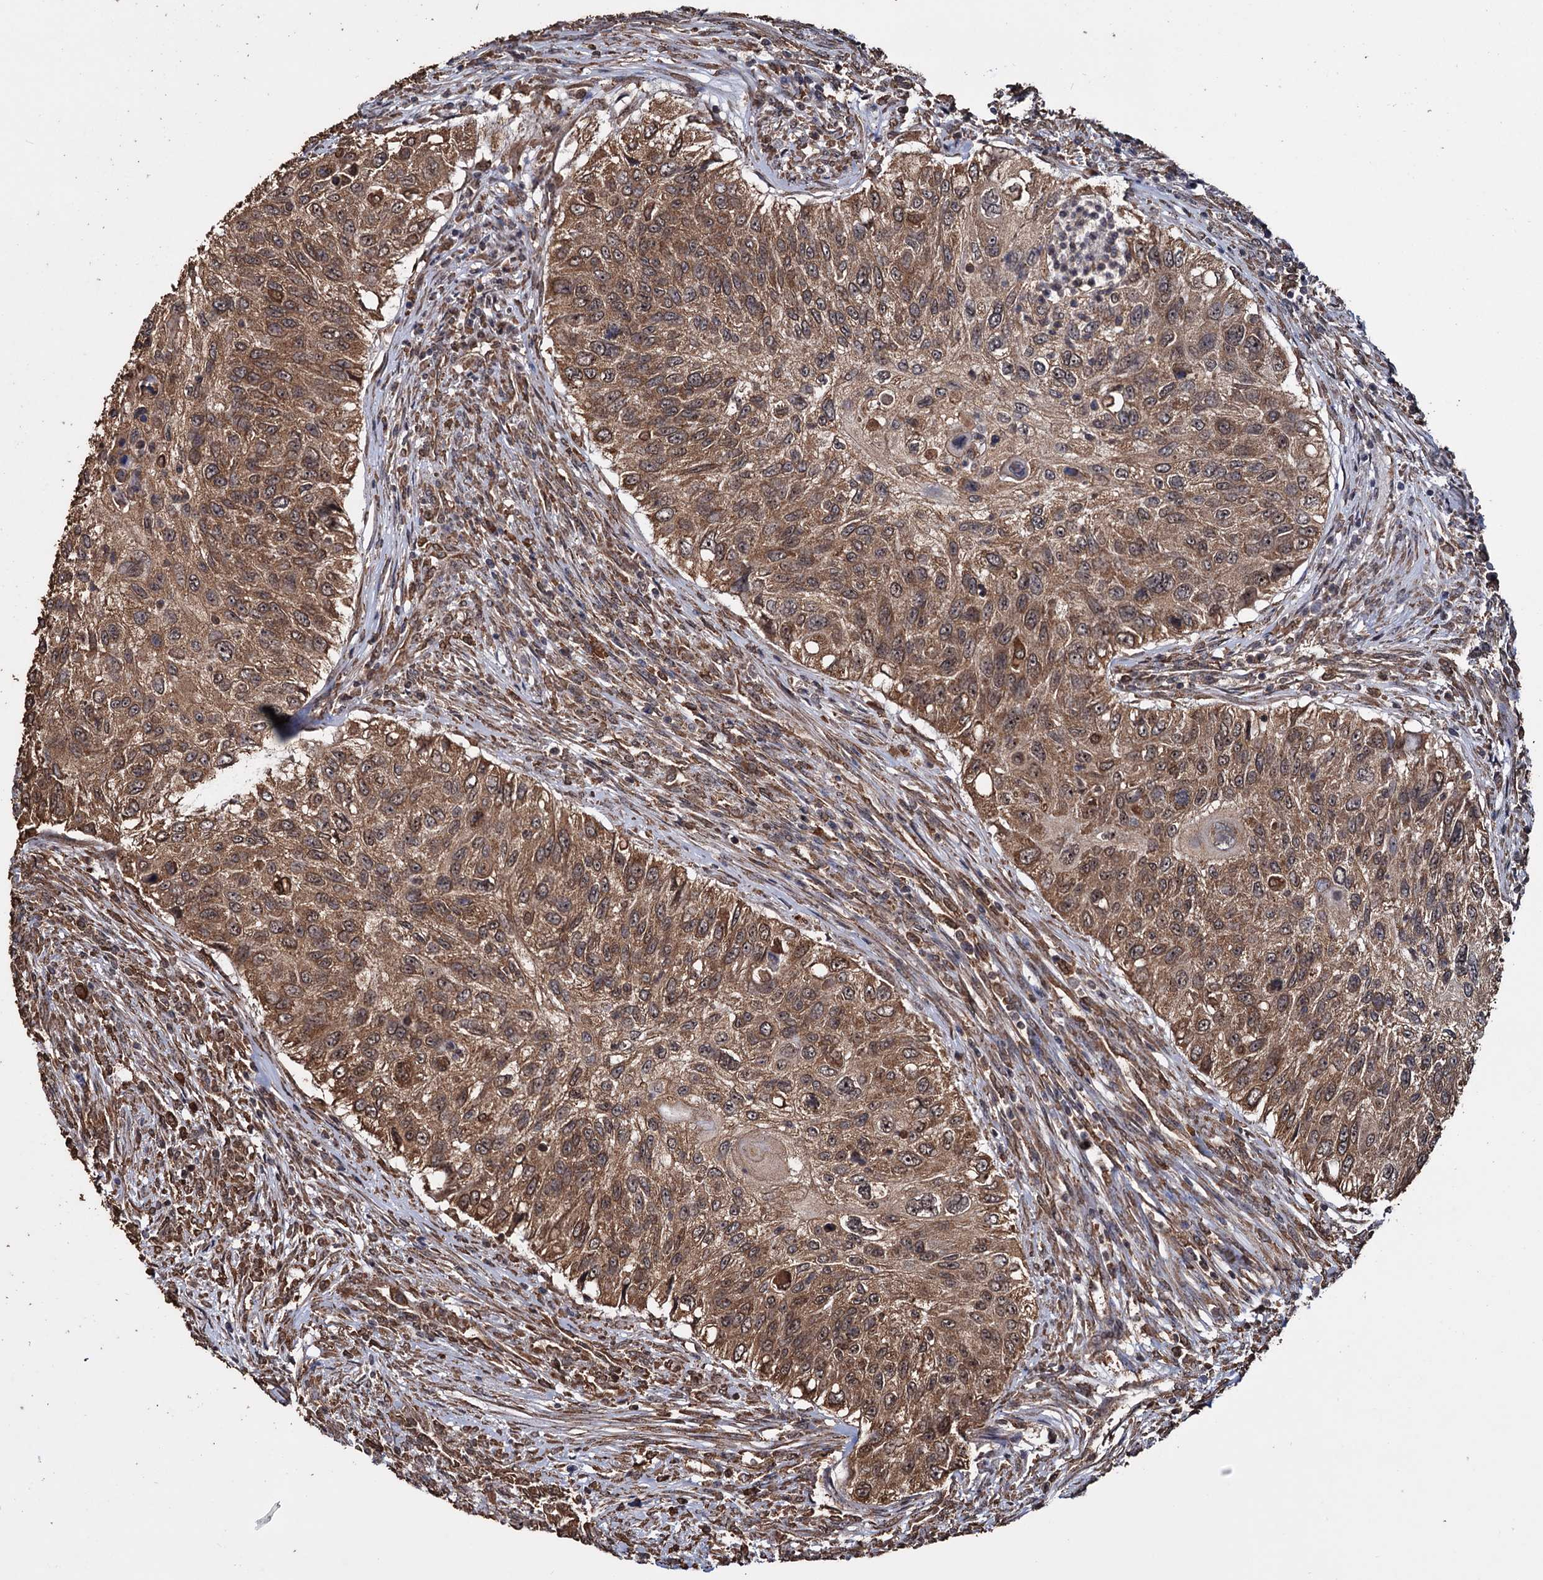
{"staining": {"intensity": "moderate", "quantity": ">75%", "location": "cytoplasmic/membranous,nuclear"}, "tissue": "urothelial cancer", "cell_type": "Tumor cells", "image_type": "cancer", "snomed": [{"axis": "morphology", "description": "Urothelial carcinoma, High grade"}, {"axis": "topography", "description": "Urinary bladder"}], "caption": "Immunohistochemical staining of human urothelial carcinoma (high-grade) exhibits medium levels of moderate cytoplasmic/membranous and nuclear protein expression in approximately >75% of tumor cells.", "gene": "TBC1D12", "patient": {"sex": "female", "age": 60}}